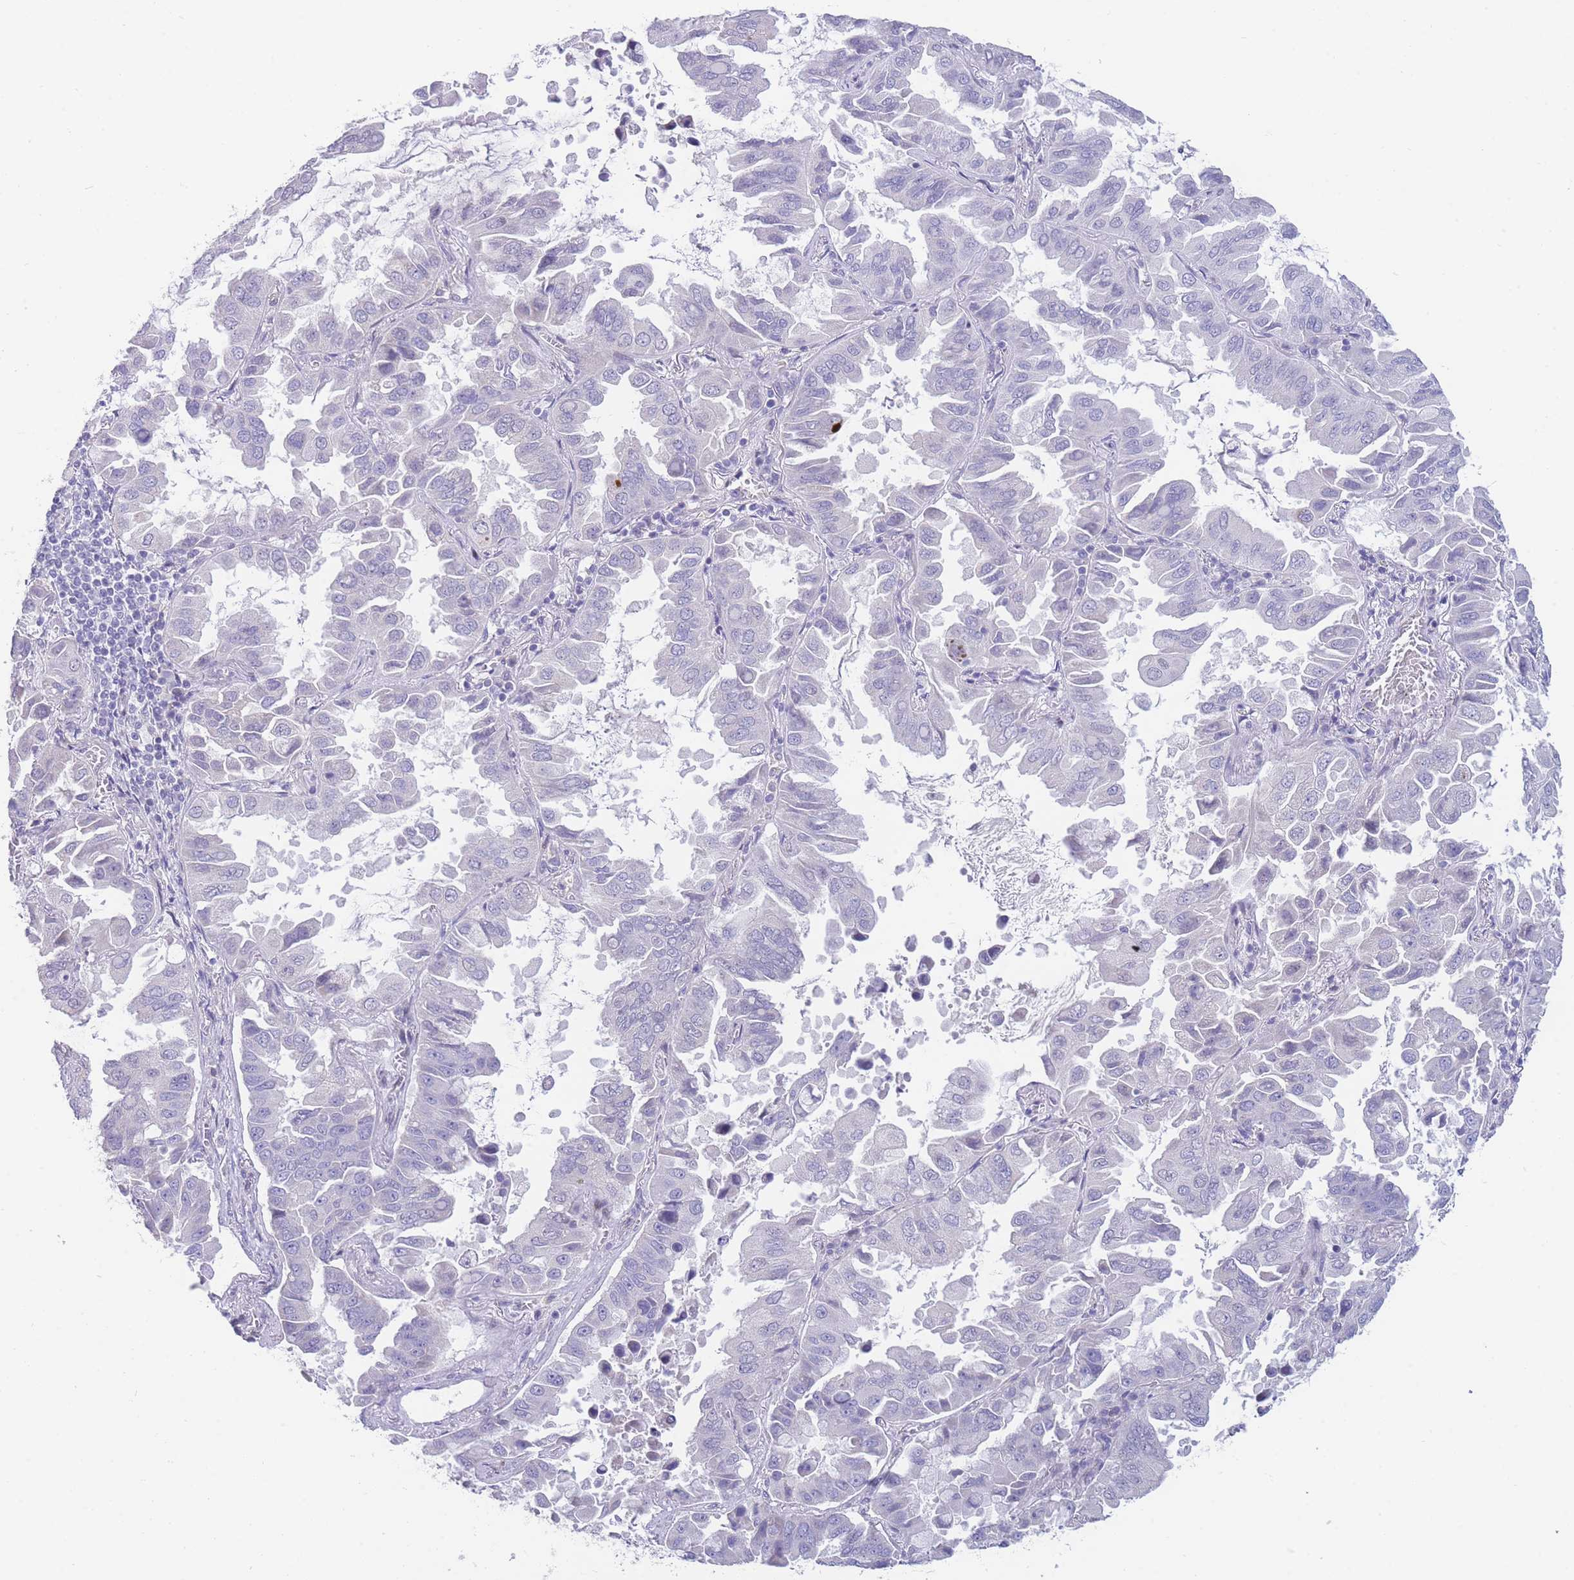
{"staining": {"intensity": "negative", "quantity": "none", "location": "none"}, "tissue": "lung cancer", "cell_type": "Tumor cells", "image_type": "cancer", "snomed": [{"axis": "morphology", "description": "Adenocarcinoma, NOS"}, {"axis": "topography", "description": "Lung"}], "caption": "IHC image of neoplastic tissue: lung cancer (adenocarcinoma) stained with DAB demonstrates no significant protein positivity in tumor cells.", "gene": "SHCBP1", "patient": {"sex": "male", "age": 64}}